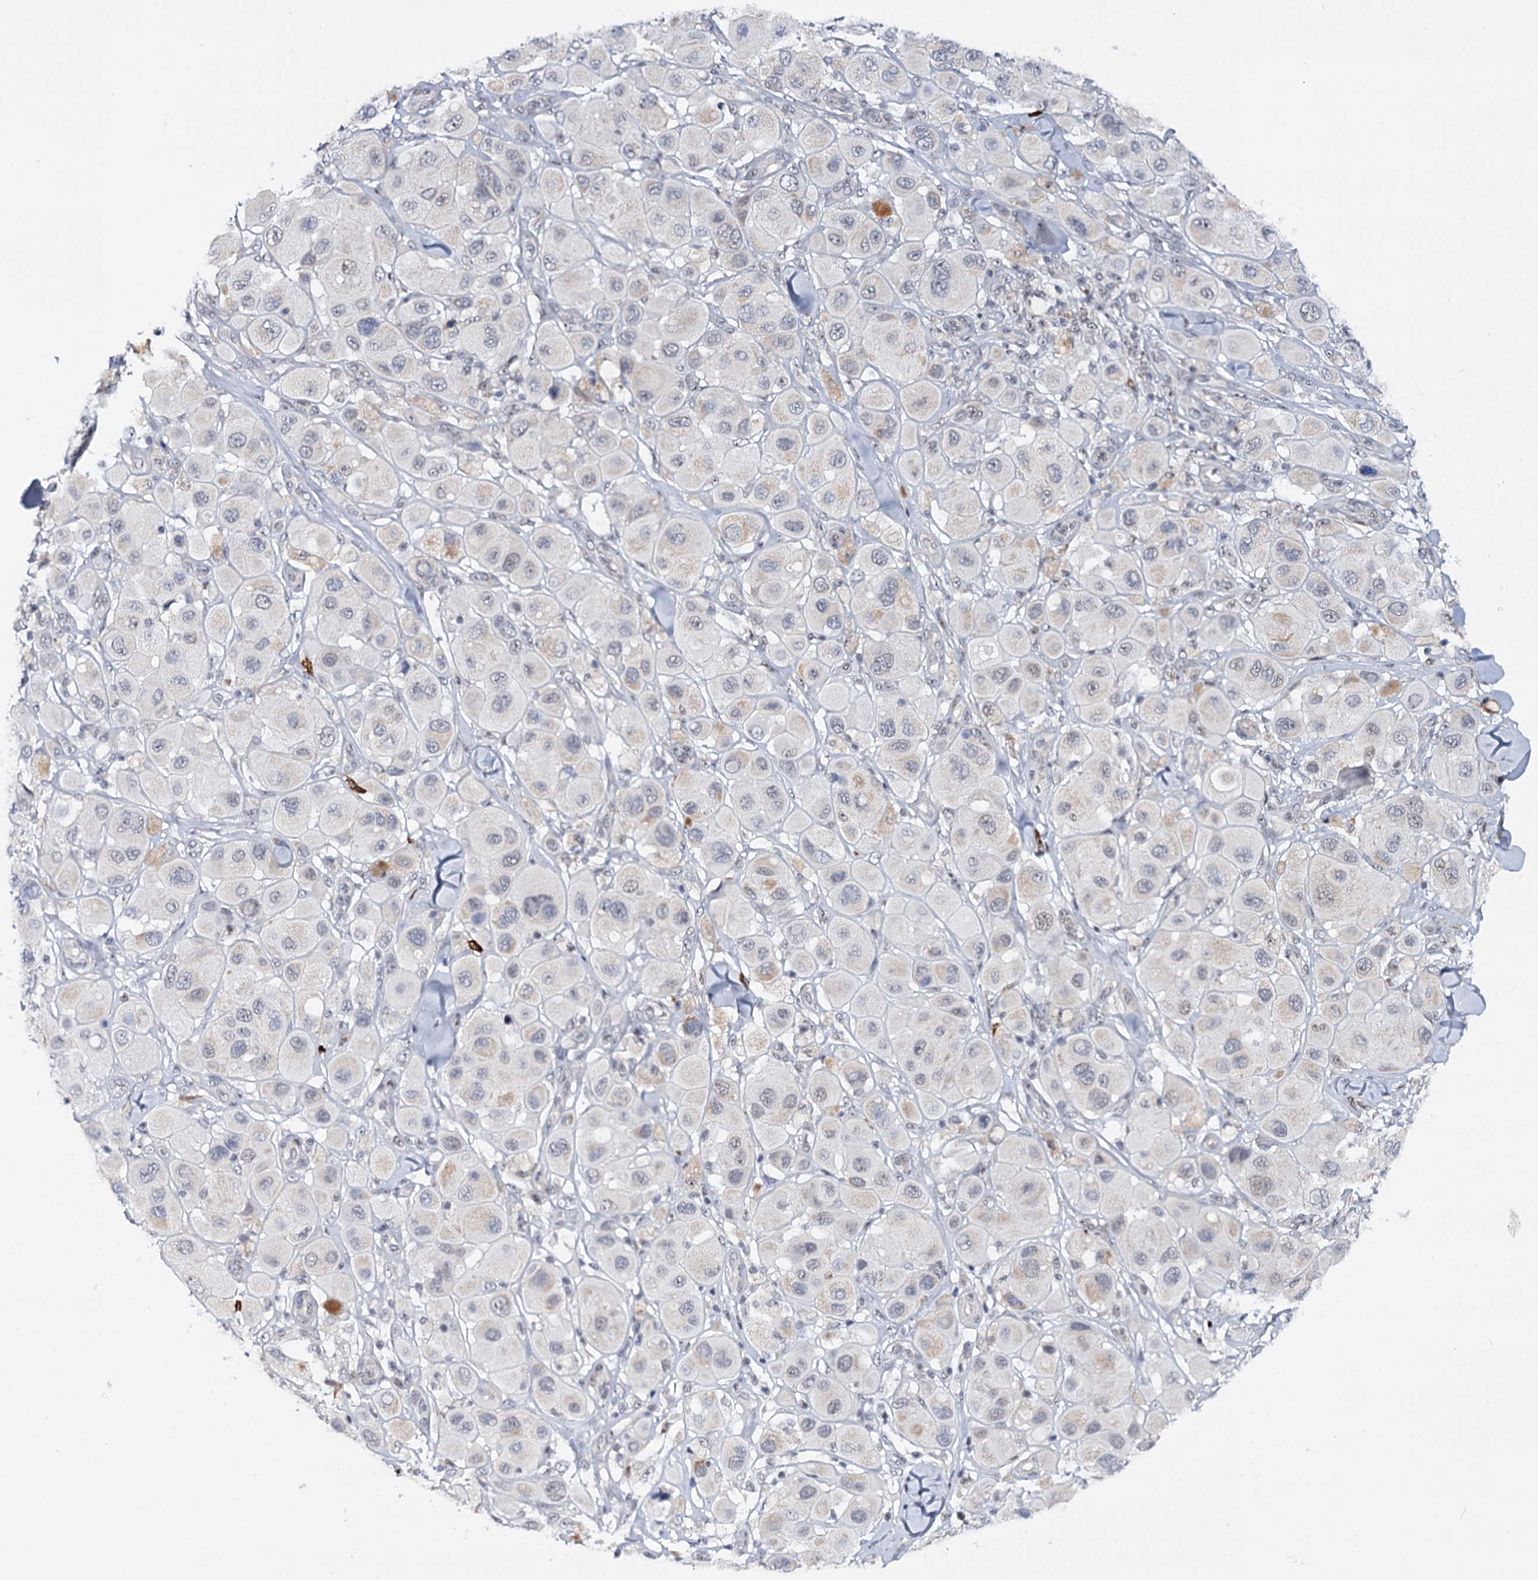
{"staining": {"intensity": "negative", "quantity": "none", "location": "none"}, "tissue": "melanoma", "cell_type": "Tumor cells", "image_type": "cancer", "snomed": [{"axis": "morphology", "description": "Malignant melanoma, Metastatic site"}, {"axis": "topography", "description": "Skin"}], "caption": "High magnification brightfield microscopy of malignant melanoma (metastatic site) stained with DAB (3,3'-diaminobenzidine) (brown) and counterstained with hematoxylin (blue): tumor cells show no significant positivity.", "gene": "BUD13", "patient": {"sex": "male", "age": 41}}